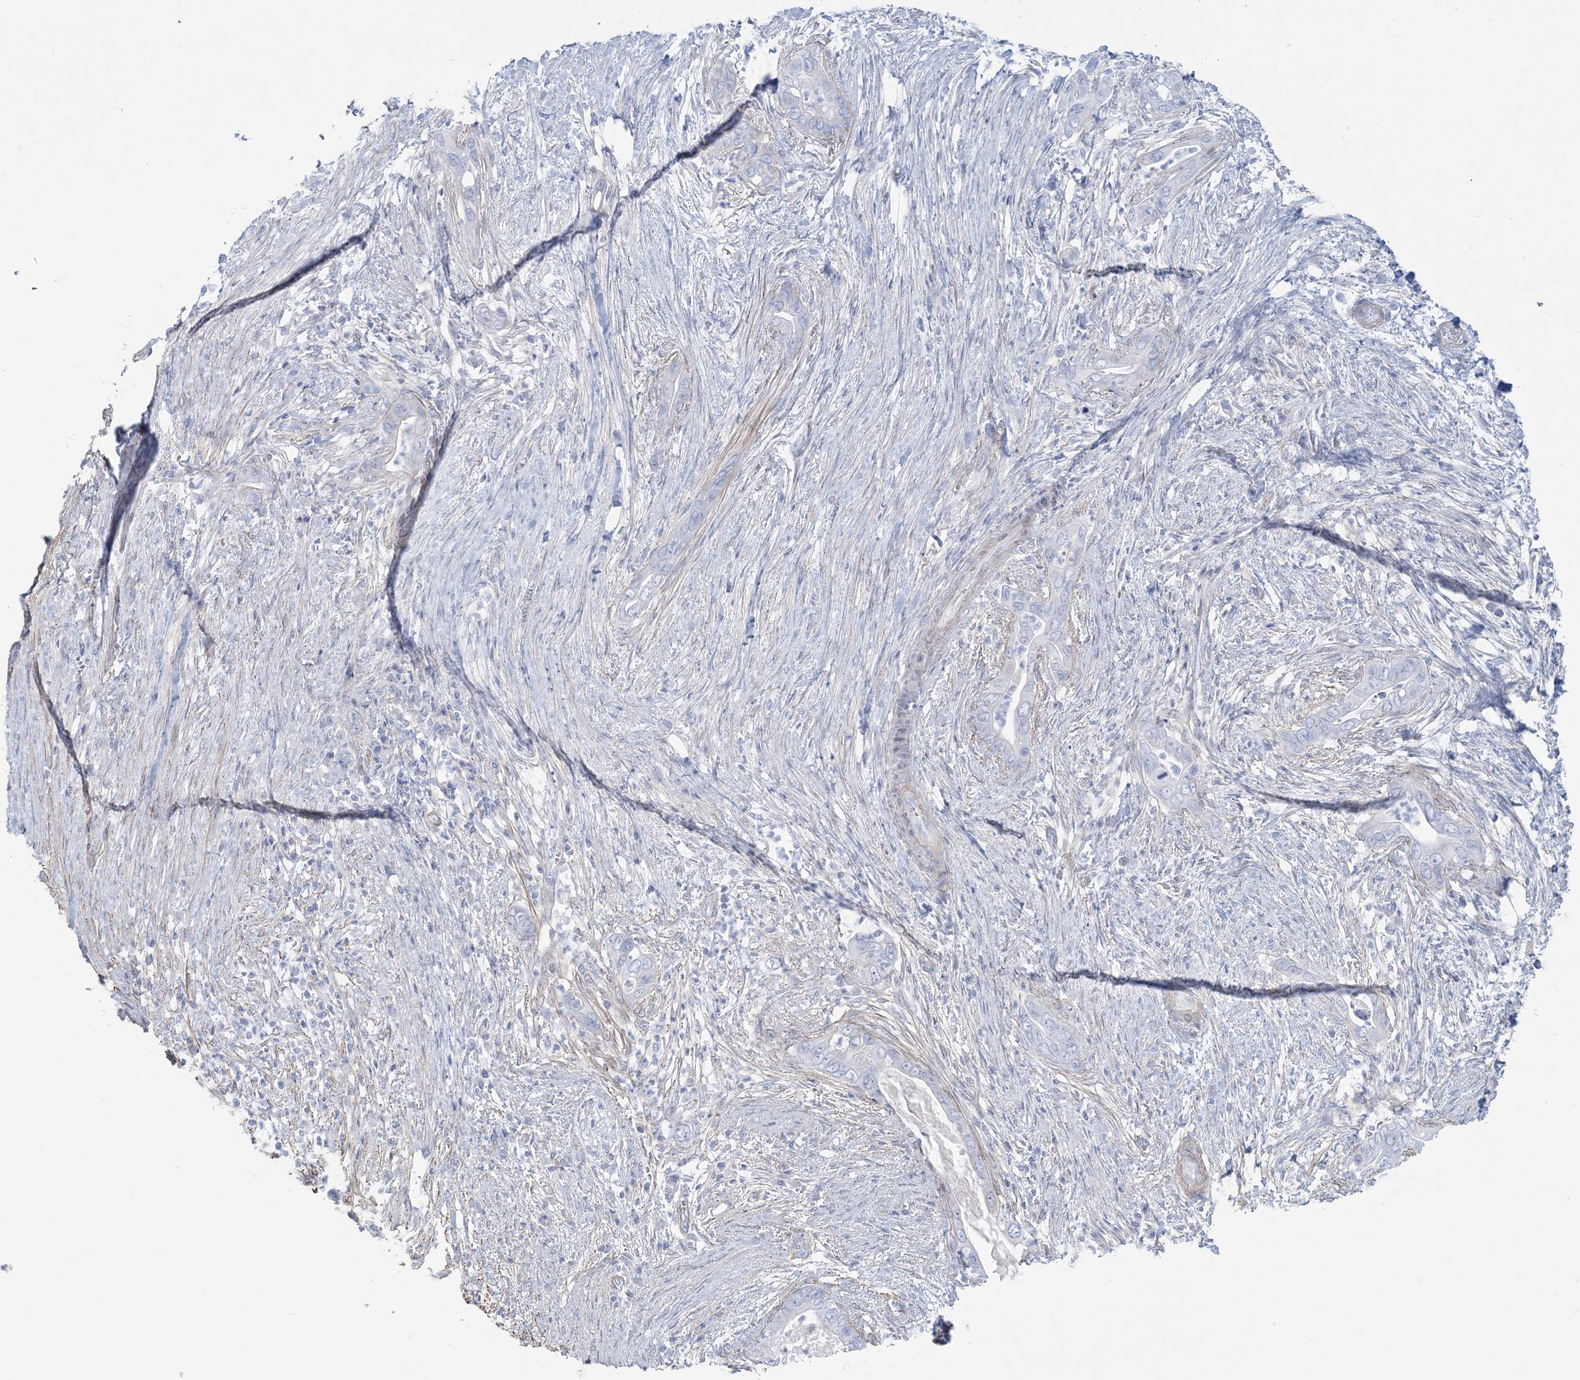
{"staining": {"intensity": "negative", "quantity": "none", "location": "none"}, "tissue": "pancreatic cancer", "cell_type": "Tumor cells", "image_type": "cancer", "snomed": [{"axis": "morphology", "description": "Adenocarcinoma, NOS"}, {"axis": "topography", "description": "Pancreas"}], "caption": "Pancreatic cancer was stained to show a protein in brown. There is no significant staining in tumor cells.", "gene": "AGXT", "patient": {"sex": "male", "age": 75}}